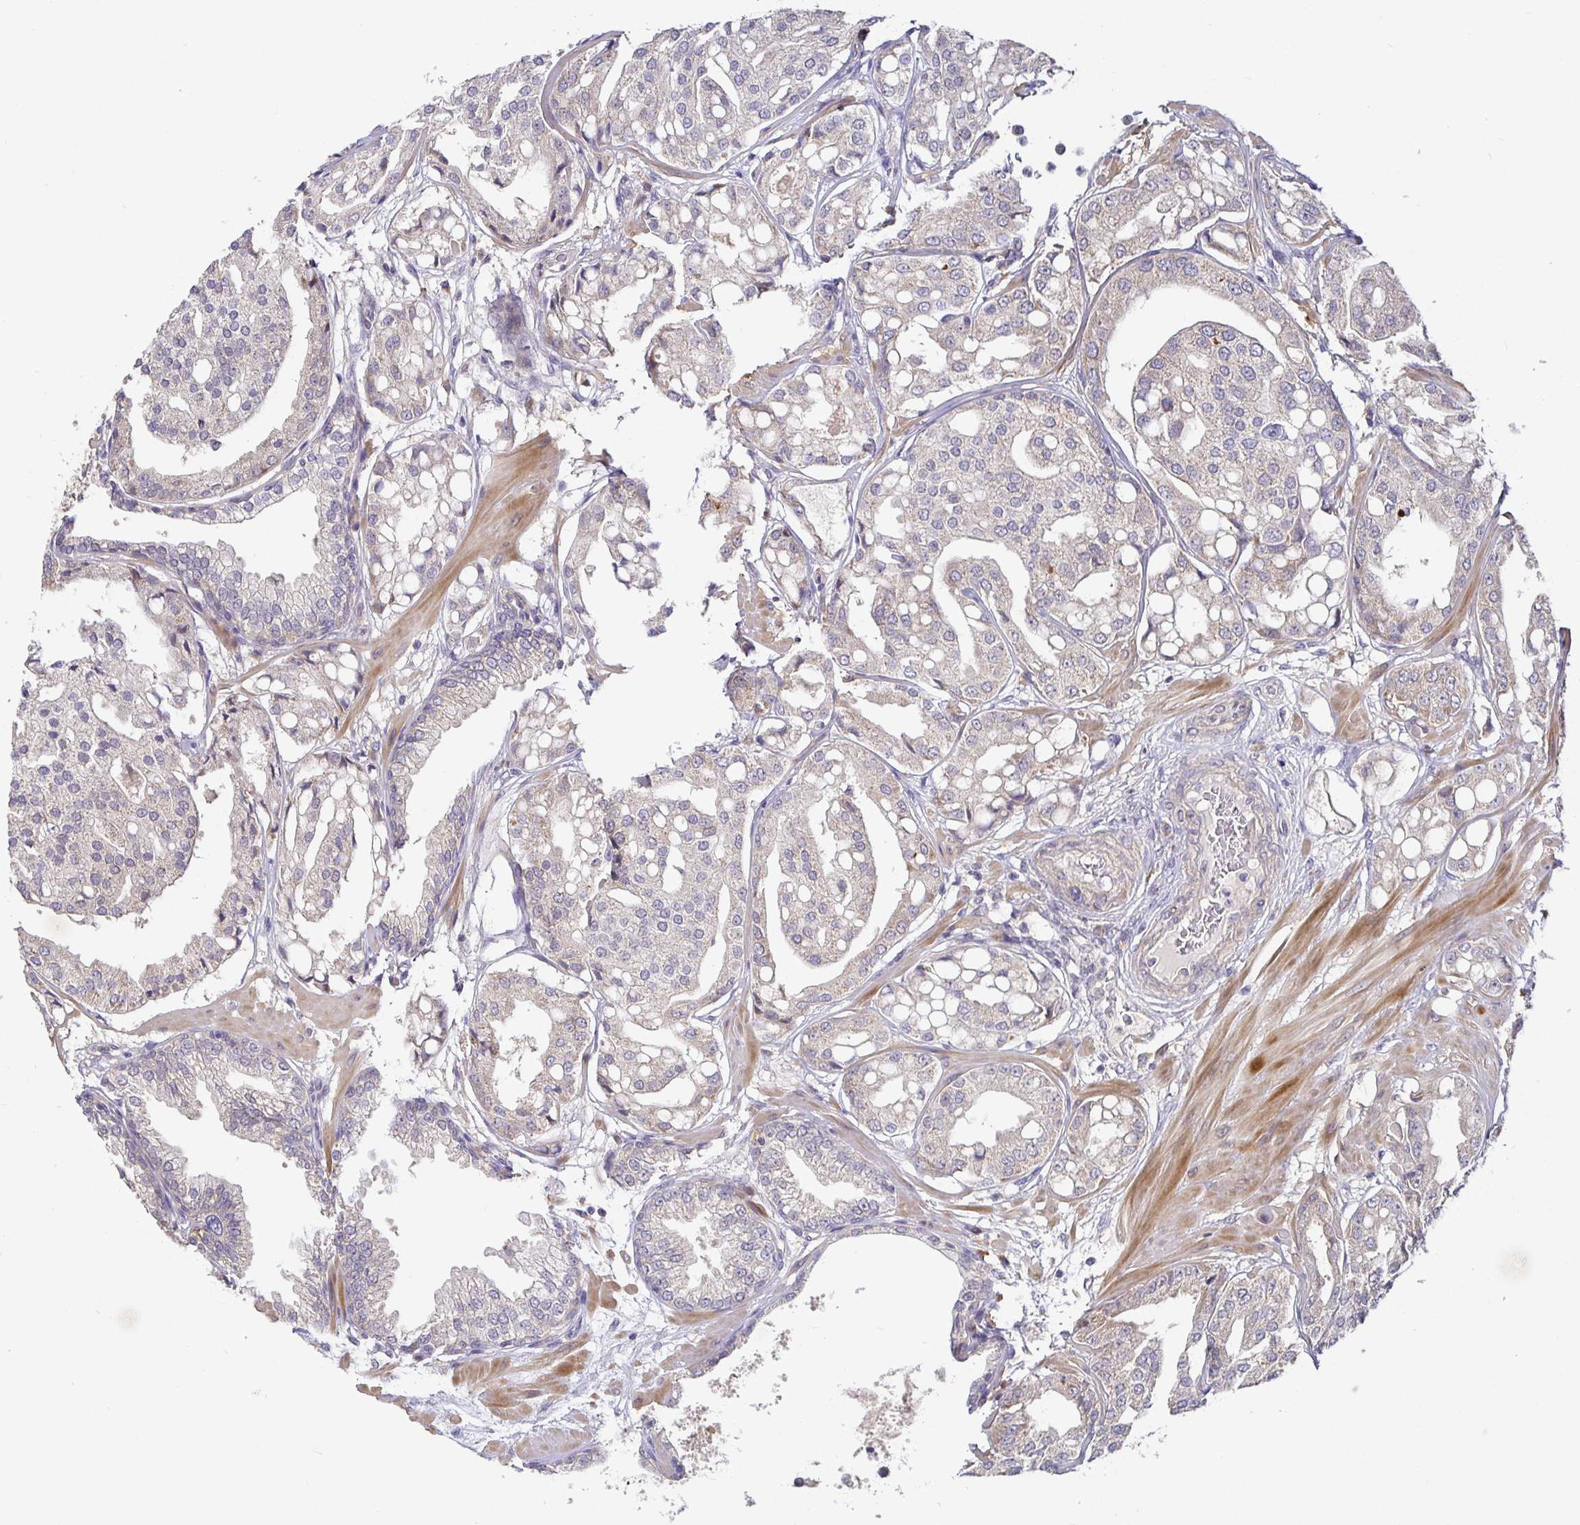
{"staining": {"intensity": "negative", "quantity": "none", "location": "none"}, "tissue": "renal cancer", "cell_type": "Tumor cells", "image_type": "cancer", "snomed": [{"axis": "morphology", "description": "Adenocarcinoma, NOS"}, {"axis": "topography", "description": "Urinary bladder"}], "caption": "Renal adenocarcinoma was stained to show a protein in brown. There is no significant expression in tumor cells. (DAB IHC with hematoxylin counter stain).", "gene": "ZDHHC11", "patient": {"sex": "male", "age": 61}}